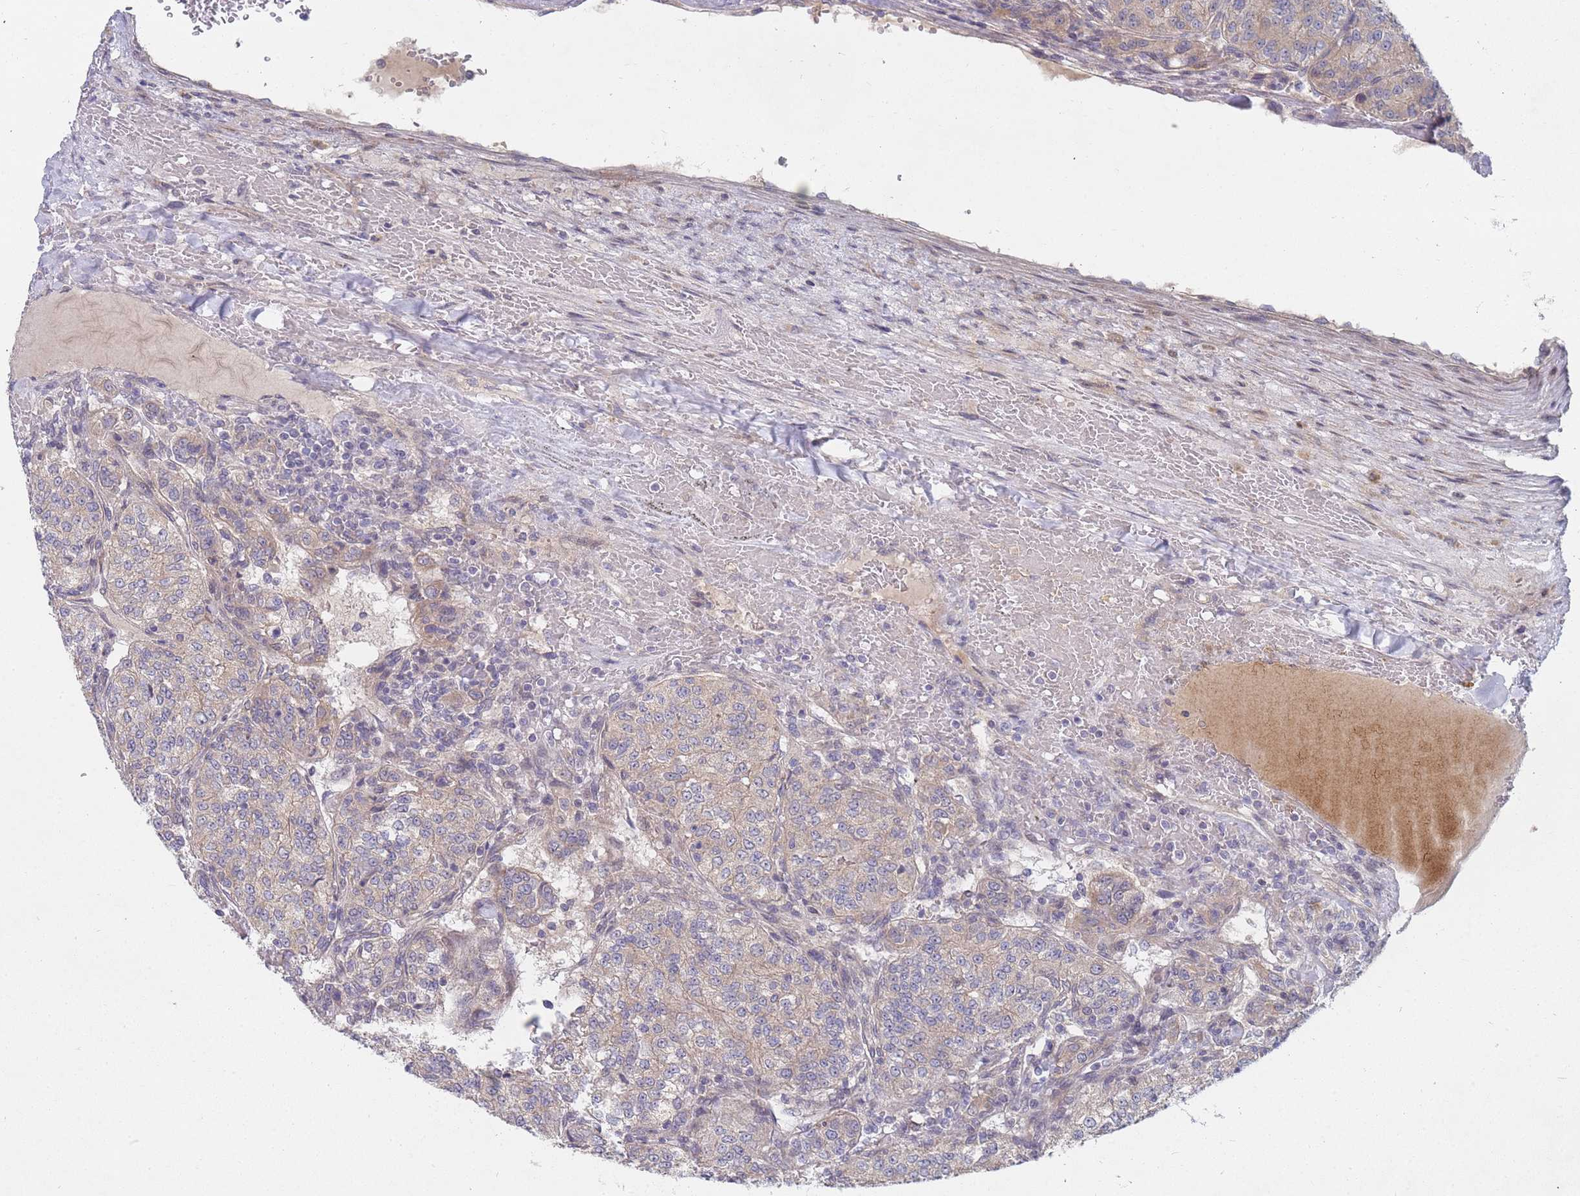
{"staining": {"intensity": "weak", "quantity": "<25%", "location": "cytoplasmic/membranous"}, "tissue": "renal cancer", "cell_type": "Tumor cells", "image_type": "cancer", "snomed": [{"axis": "morphology", "description": "Adenocarcinoma, NOS"}, {"axis": "topography", "description": "Kidney"}], "caption": "Tumor cells show no significant protein positivity in renal adenocarcinoma.", "gene": "SLC35F5", "patient": {"sex": "female", "age": 63}}